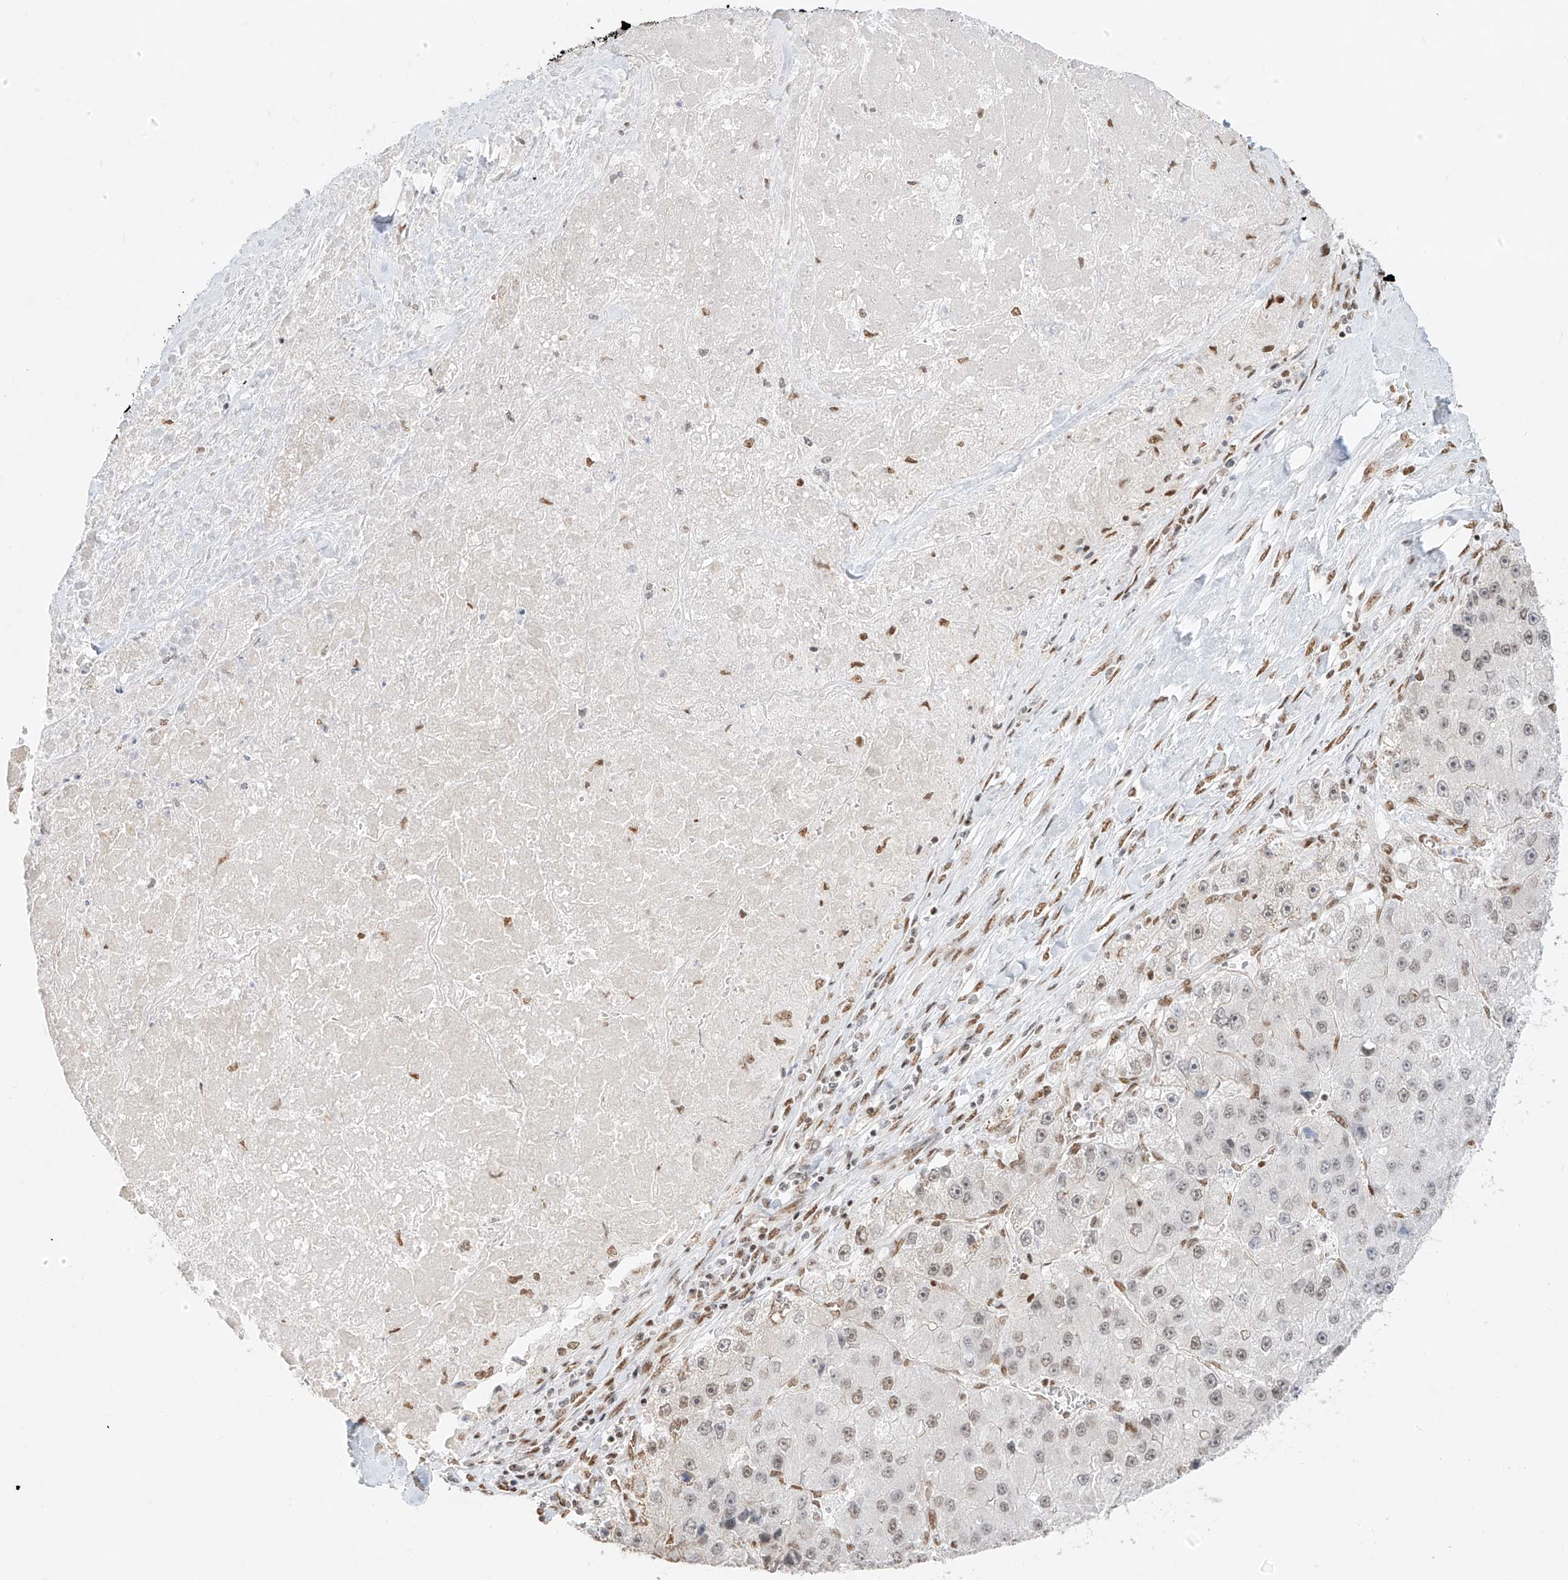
{"staining": {"intensity": "weak", "quantity": "<25%", "location": "nuclear"}, "tissue": "liver cancer", "cell_type": "Tumor cells", "image_type": "cancer", "snomed": [{"axis": "morphology", "description": "Carcinoma, Hepatocellular, NOS"}, {"axis": "topography", "description": "Liver"}], "caption": "The immunohistochemistry micrograph has no significant positivity in tumor cells of liver hepatocellular carcinoma tissue.", "gene": "NHSL1", "patient": {"sex": "female", "age": 73}}